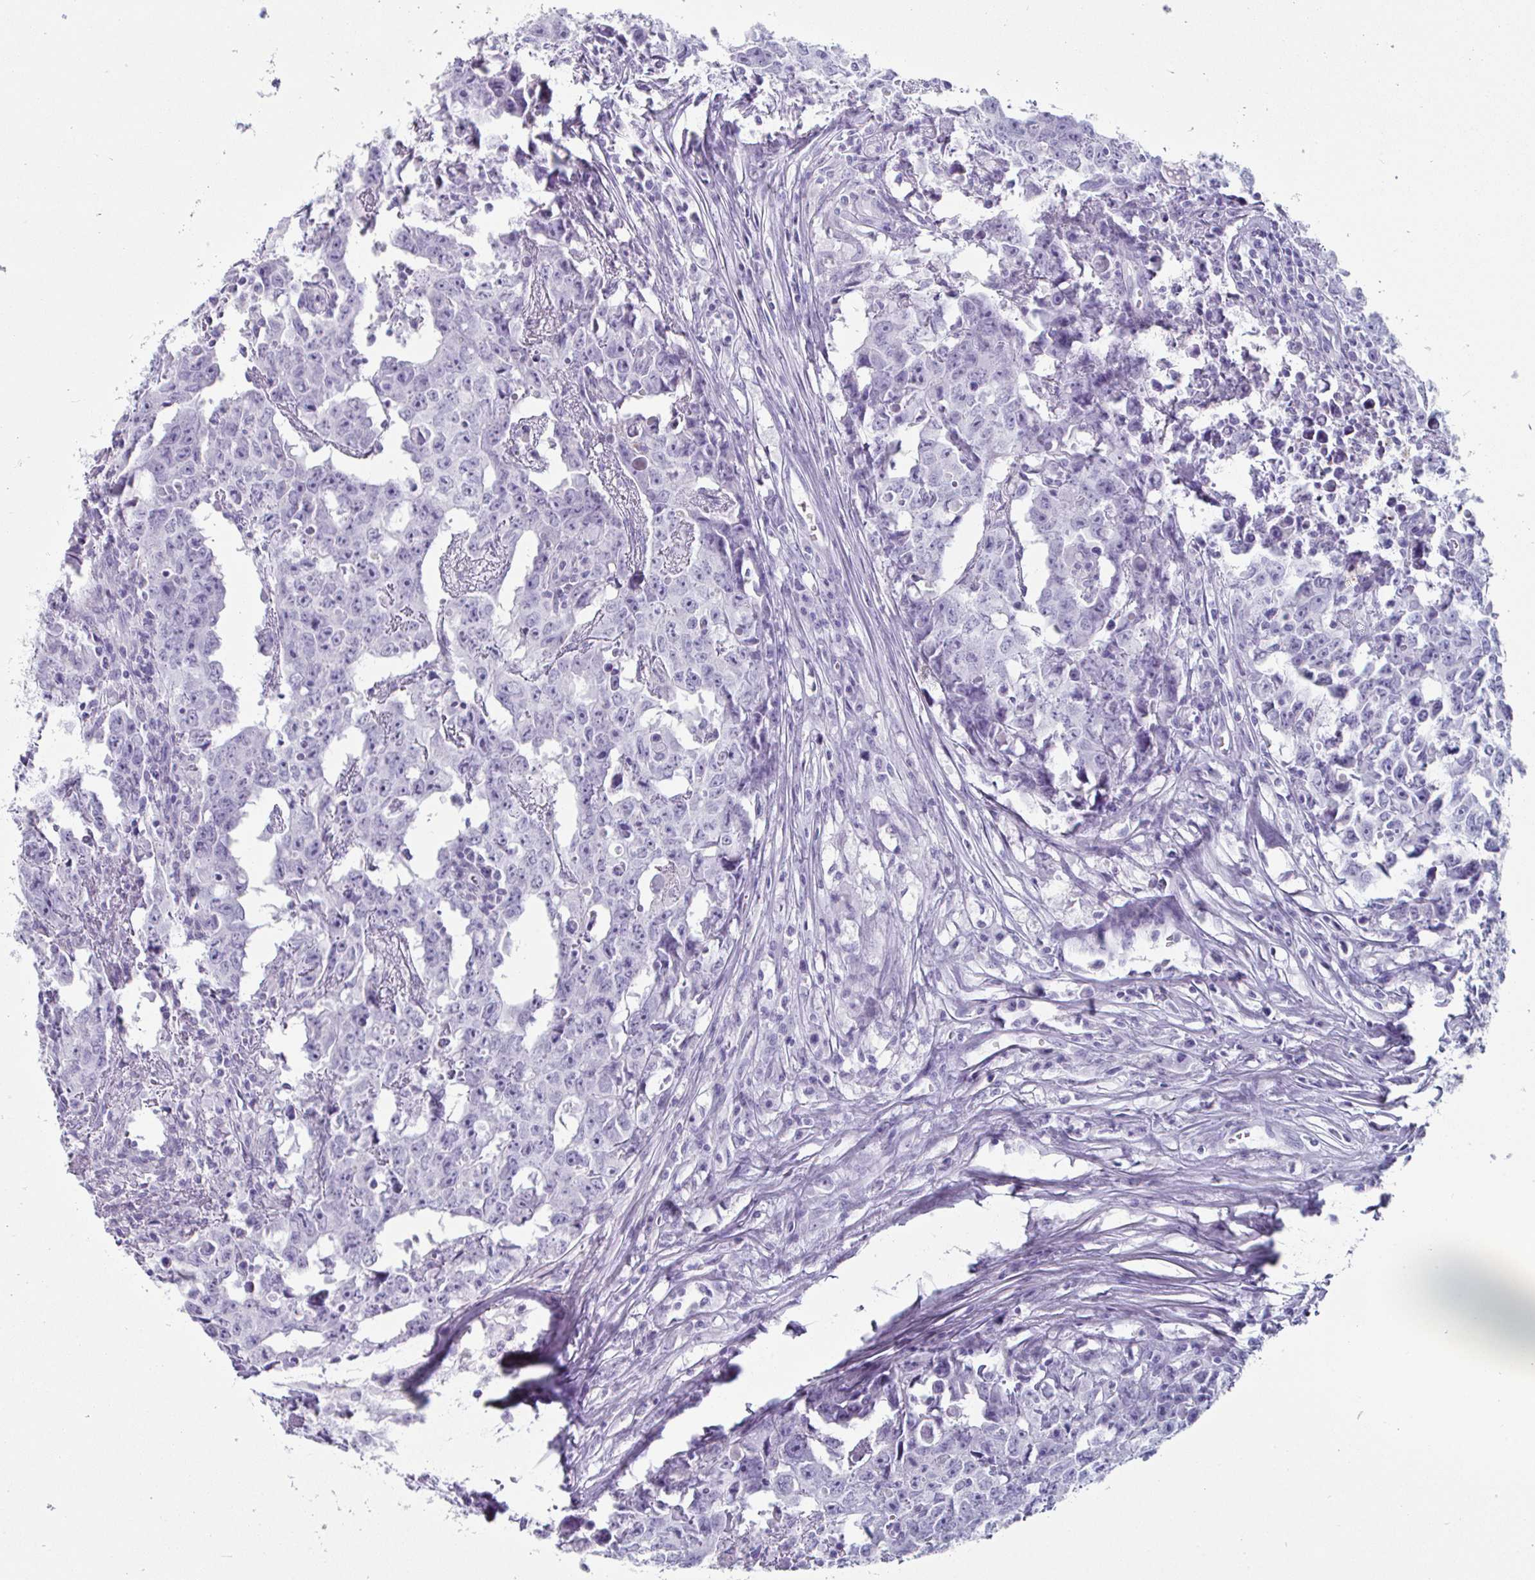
{"staining": {"intensity": "negative", "quantity": "none", "location": "none"}, "tissue": "testis cancer", "cell_type": "Tumor cells", "image_type": "cancer", "snomed": [{"axis": "morphology", "description": "Carcinoma, Embryonal, NOS"}, {"axis": "topography", "description": "Testis"}], "caption": "There is no significant expression in tumor cells of testis cancer (embryonal carcinoma).", "gene": "CREG2", "patient": {"sex": "male", "age": 22}}